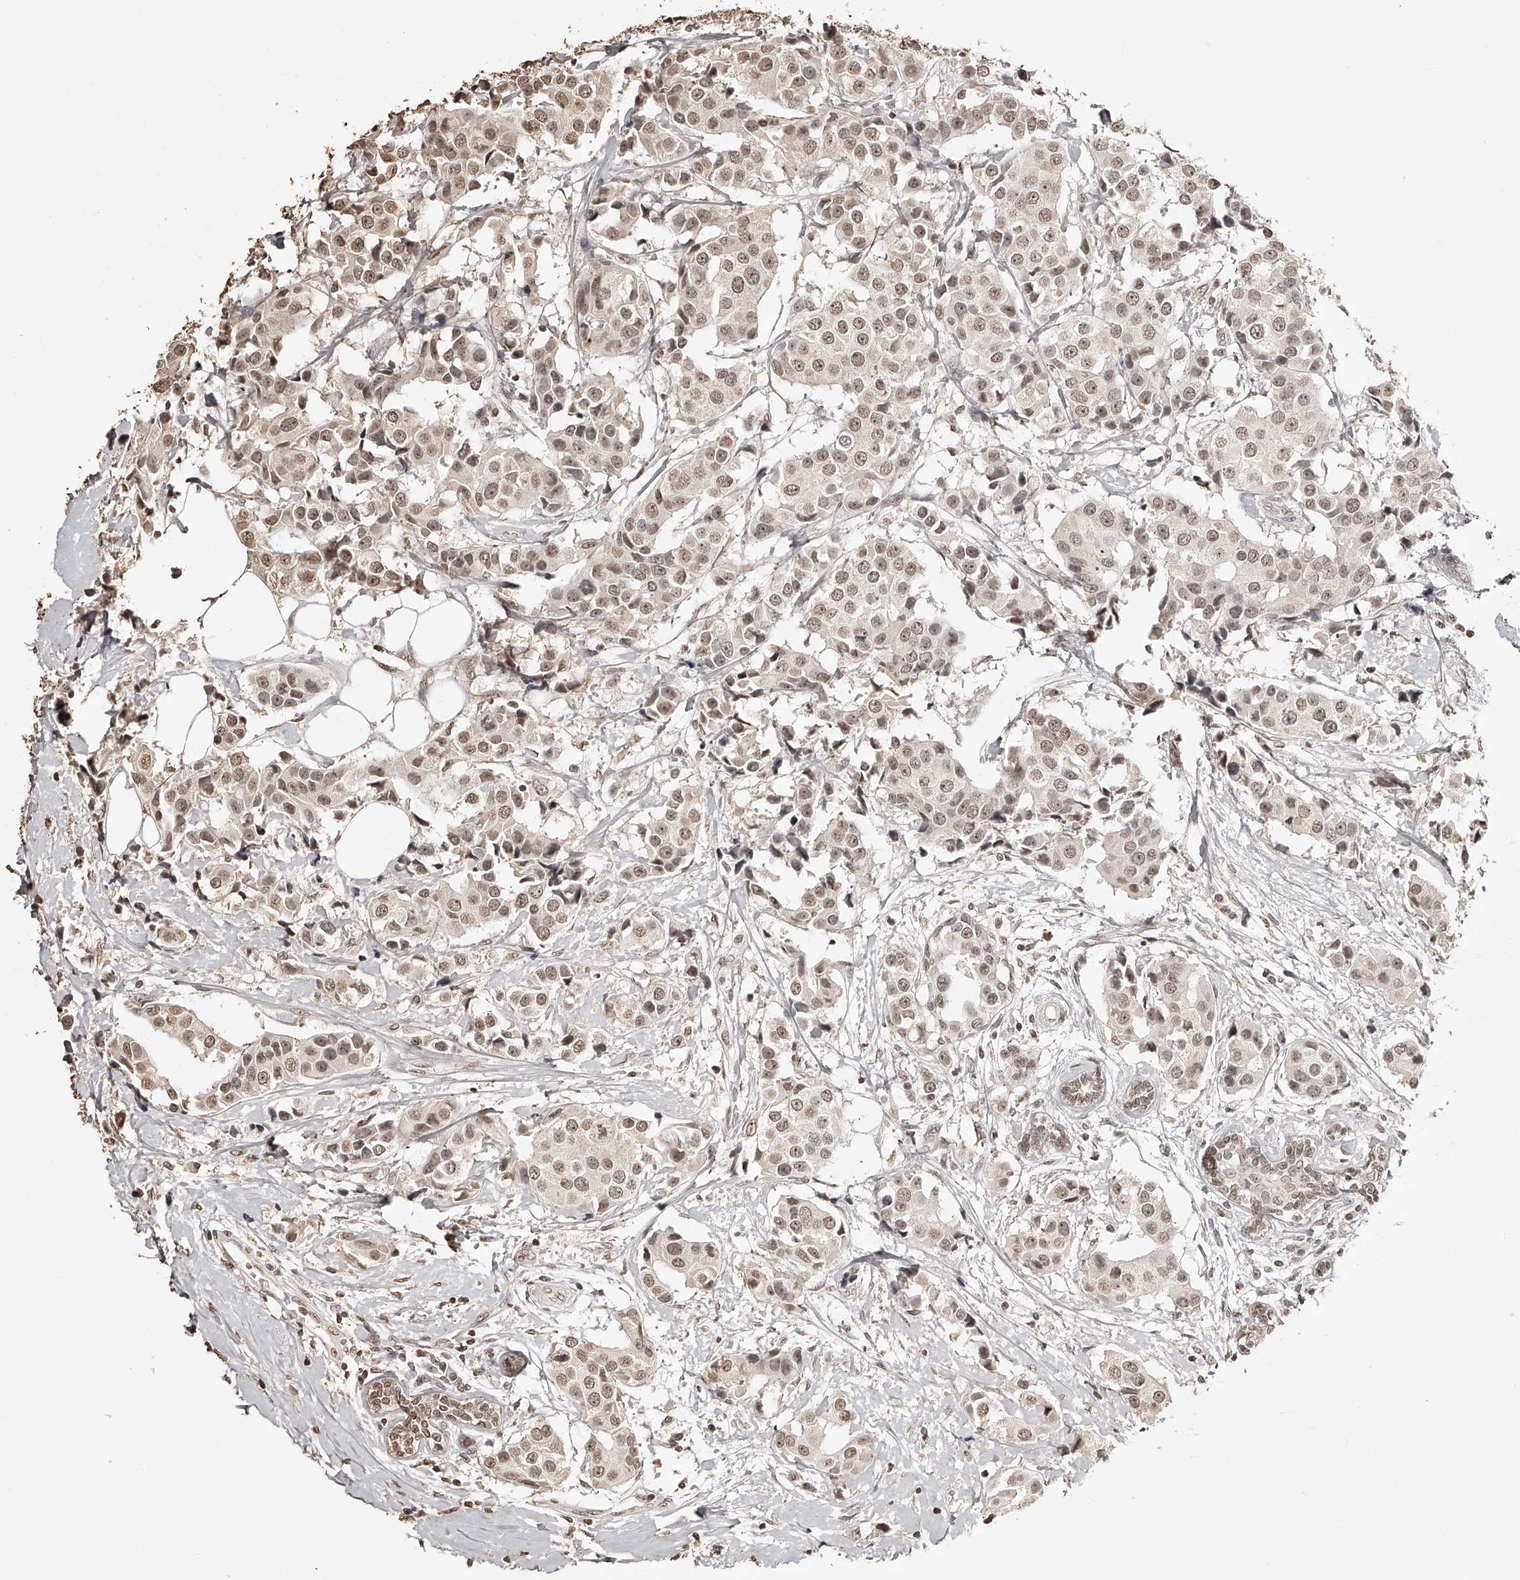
{"staining": {"intensity": "weak", "quantity": ">75%", "location": "nuclear"}, "tissue": "breast cancer", "cell_type": "Tumor cells", "image_type": "cancer", "snomed": [{"axis": "morphology", "description": "Normal tissue, NOS"}, {"axis": "morphology", "description": "Duct carcinoma"}, {"axis": "topography", "description": "Breast"}], "caption": "Immunohistochemical staining of human breast intraductal carcinoma demonstrates low levels of weak nuclear protein positivity in about >75% of tumor cells.", "gene": "ZNF503", "patient": {"sex": "female", "age": 39}}